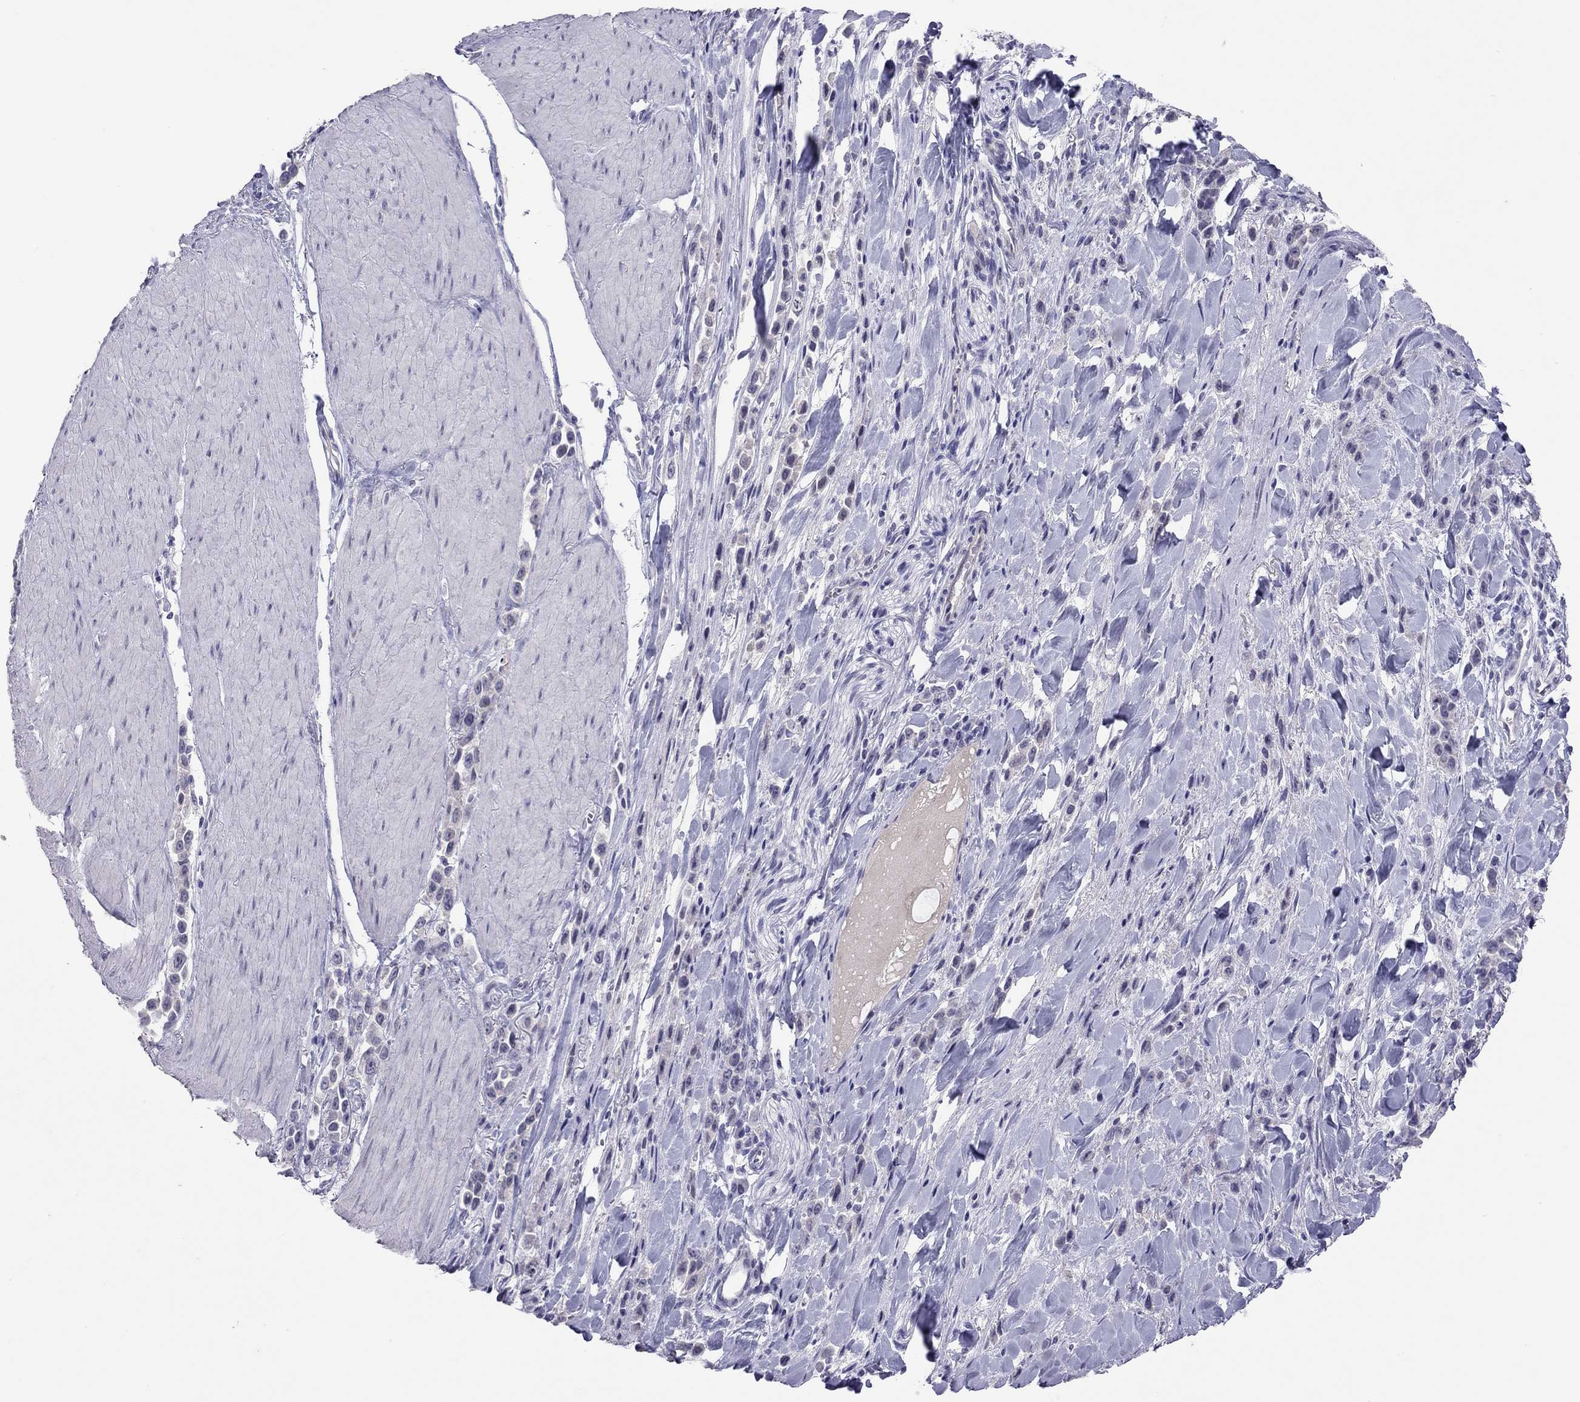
{"staining": {"intensity": "negative", "quantity": "none", "location": "none"}, "tissue": "stomach cancer", "cell_type": "Tumor cells", "image_type": "cancer", "snomed": [{"axis": "morphology", "description": "Adenocarcinoma, NOS"}, {"axis": "topography", "description": "Stomach"}], "caption": "This is an immunohistochemistry histopathology image of stomach cancer. There is no staining in tumor cells.", "gene": "JHY", "patient": {"sex": "male", "age": 47}}